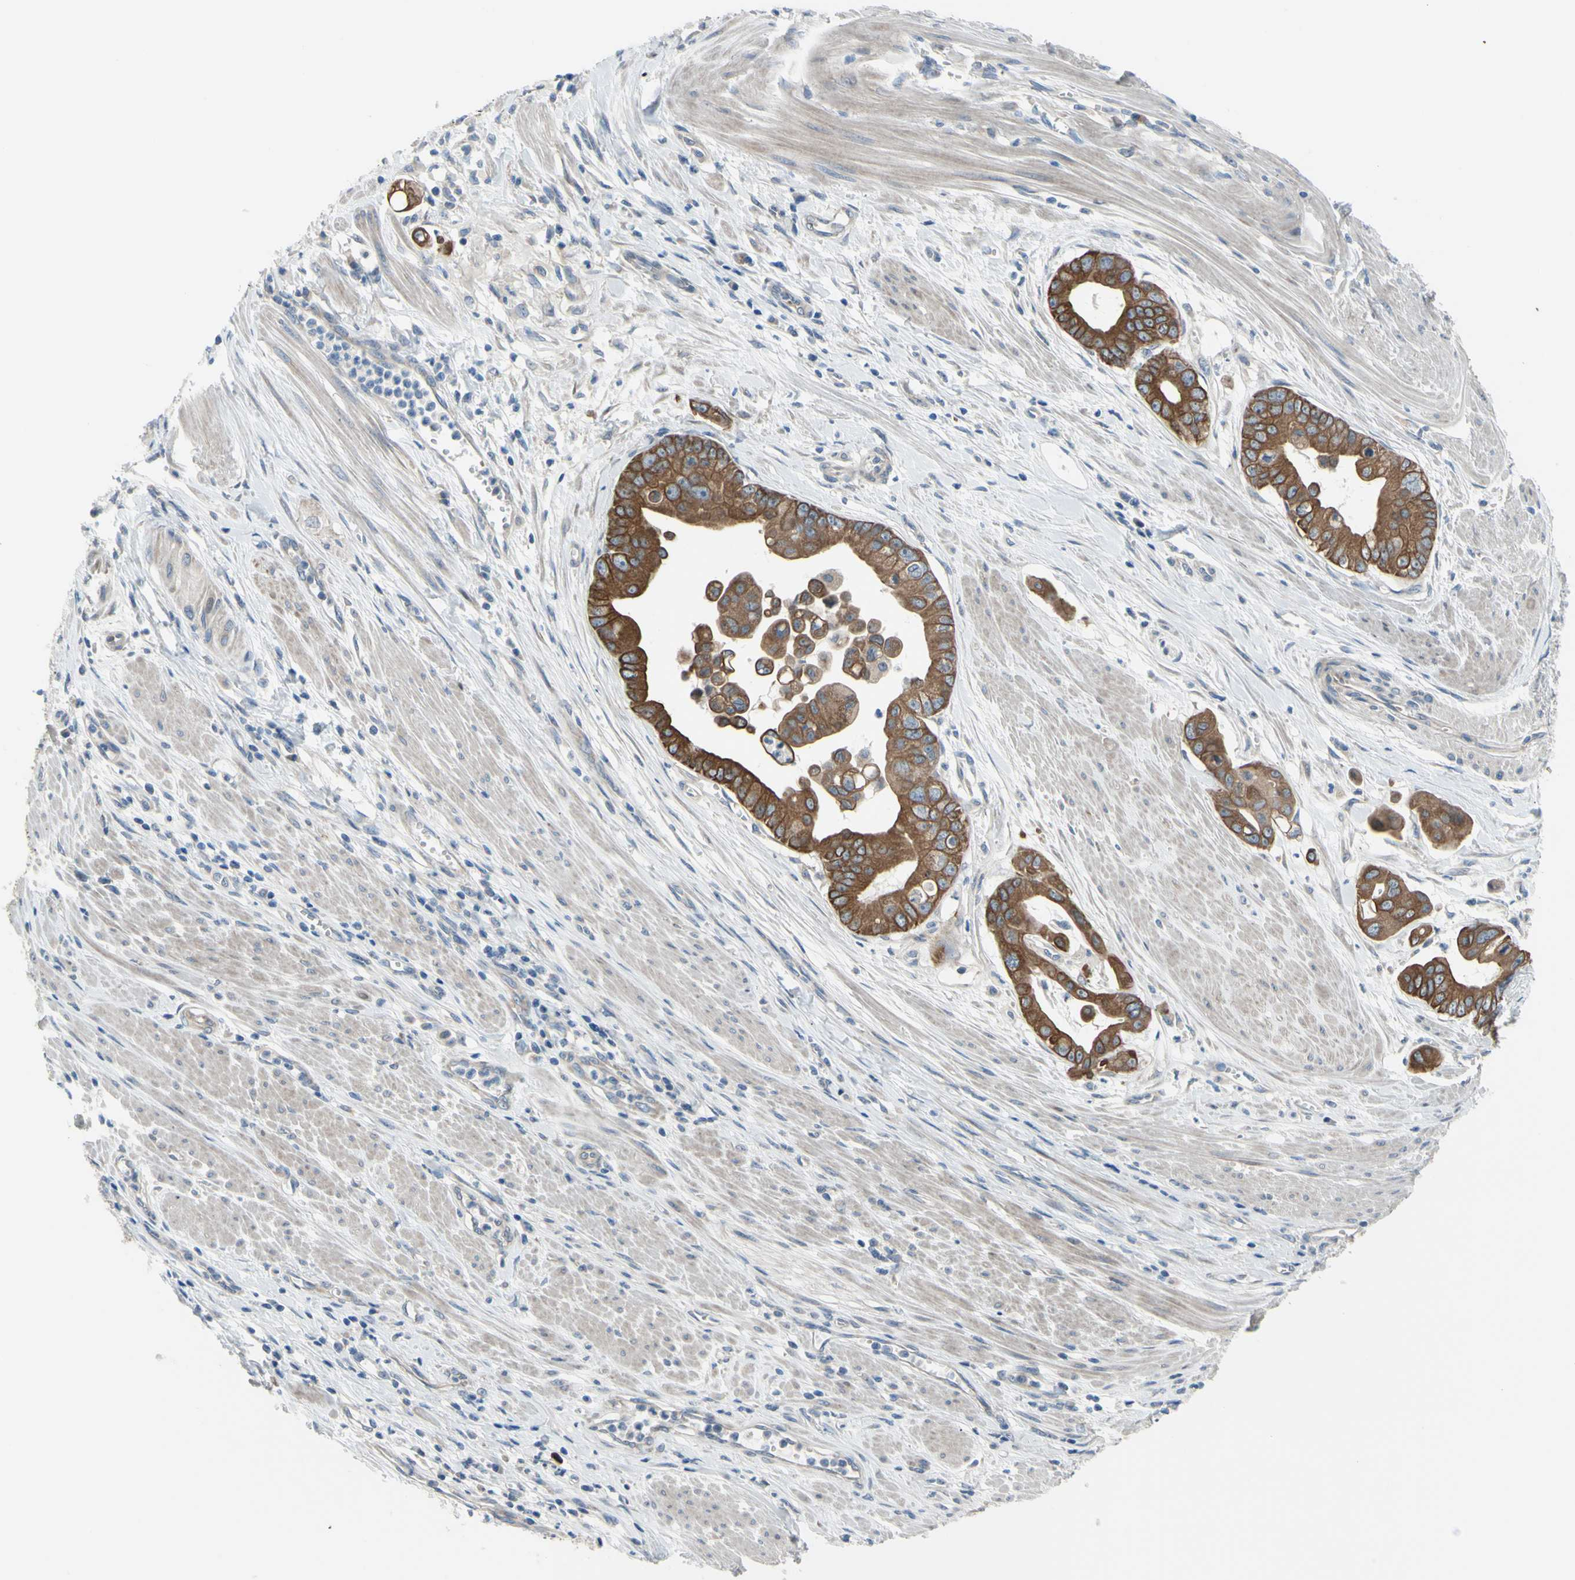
{"staining": {"intensity": "strong", "quantity": ">75%", "location": "cytoplasmic/membranous"}, "tissue": "pancreatic cancer", "cell_type": "Tumor cells", "image_type": "cancer", "snomed": [{"axis": "morphology", "description": "Adenocarcinoma, NOS"}, {"axis": "topography", "description": "Pancreas"}], "caption": "This image demonstrates immunohistochemistry (IHC) staining of human pancreatic cancer, with high strong cytoplasmic/membranous positivity in approximately >75% of tumor cells.", "gene": "GRAMD2B", "patient": {"sex": "female", "age": 75}}